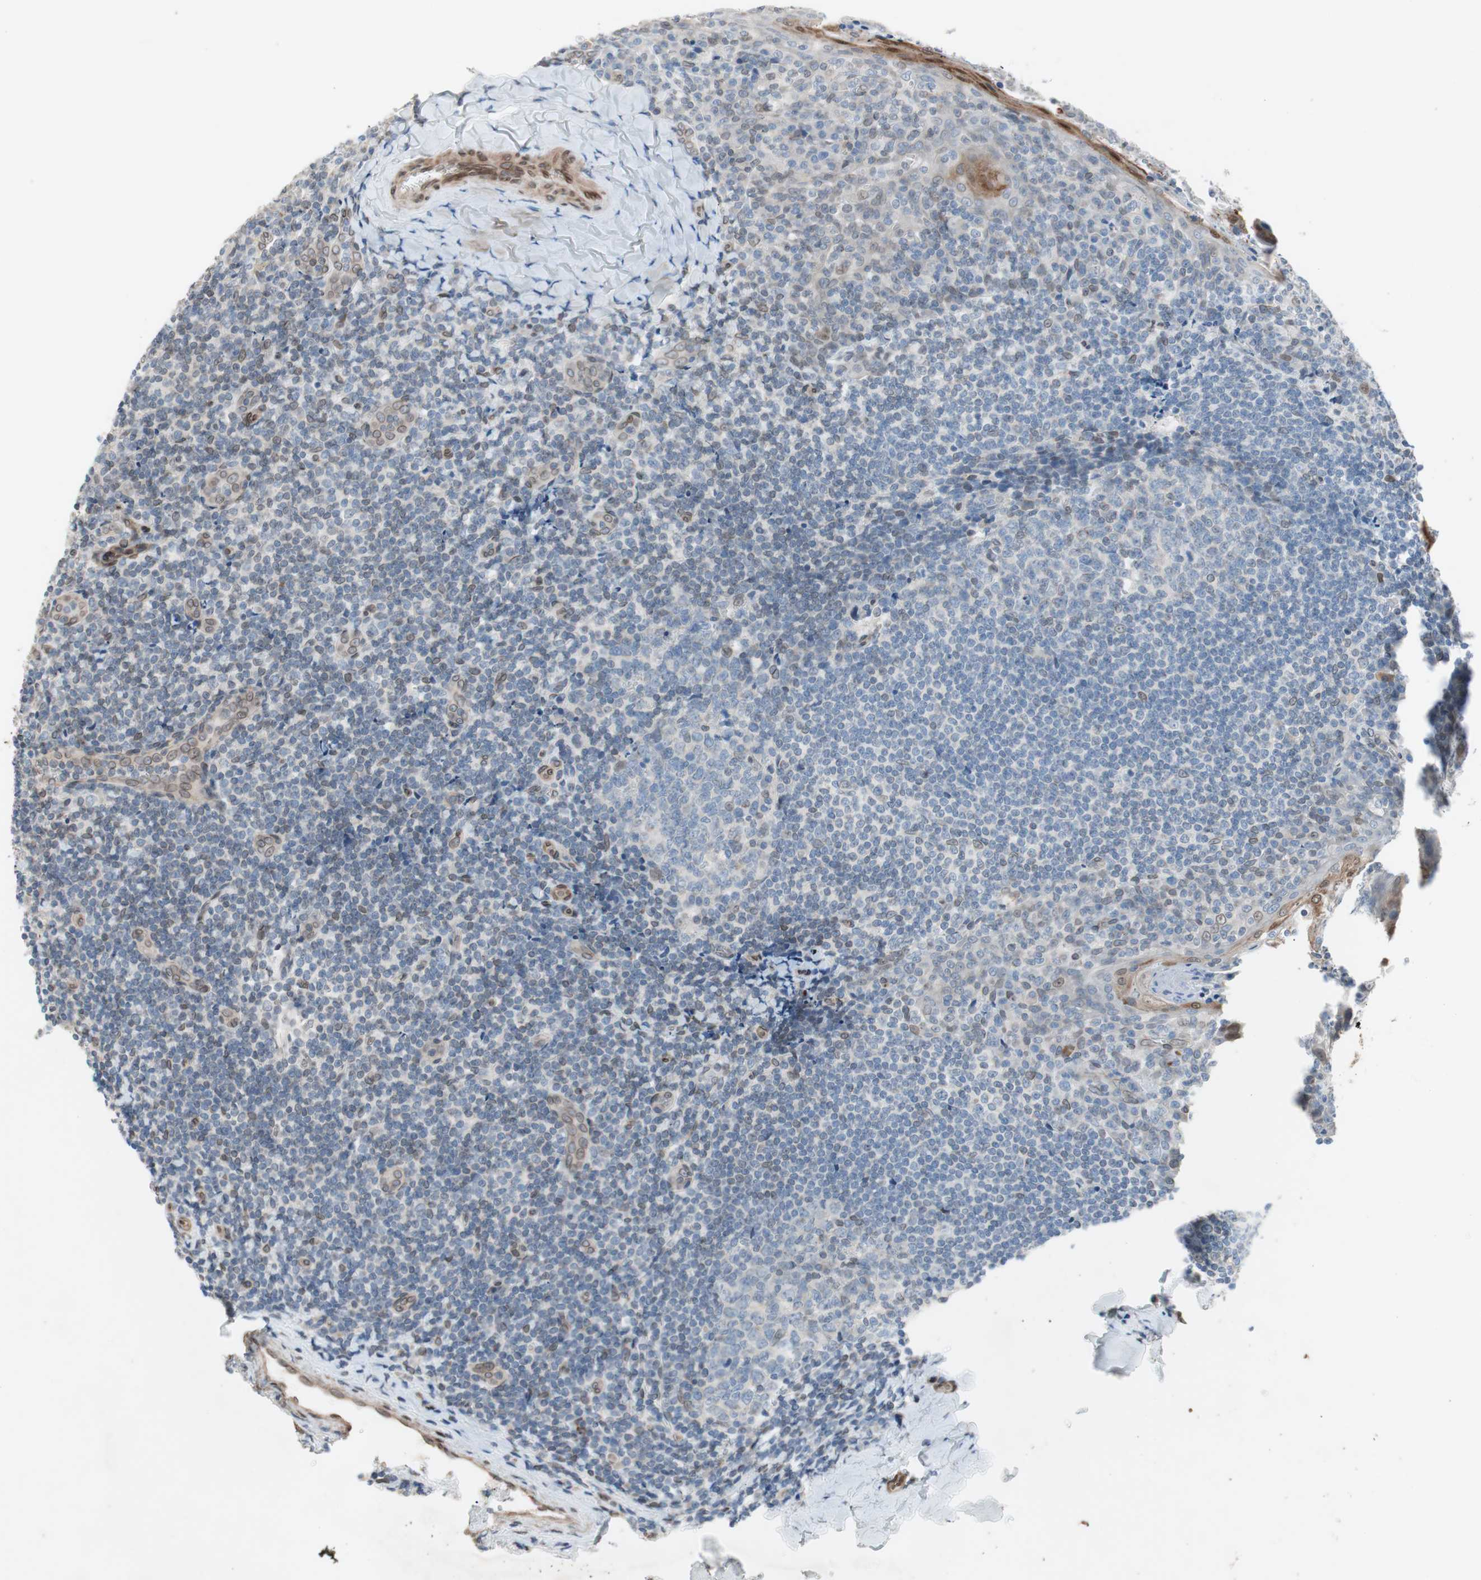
{"staining": {"intensity": "weak", "quantity": "<25%", "location": "cytoplasmic/membranous,nuclear"}, "tissue": "tonsil", "cell_type": "Germinal center cells", "image_type": "normal", "snomed": [{"axis": "morphology", "description": "Normal tissue, NOS"}, {"axis": "topography", "description": "Tonsil"}], "caption": "Histopathology image shows no significant protein expression in germinal center cells of benign tonsil. (DAB (3,3'-diaminobenzidine) immunohistochemistry (IHC) visualized using brightfield microscopy, high magnification).", "gene": "ARNT2", "patient": {"sex": "male", "age": 31}}